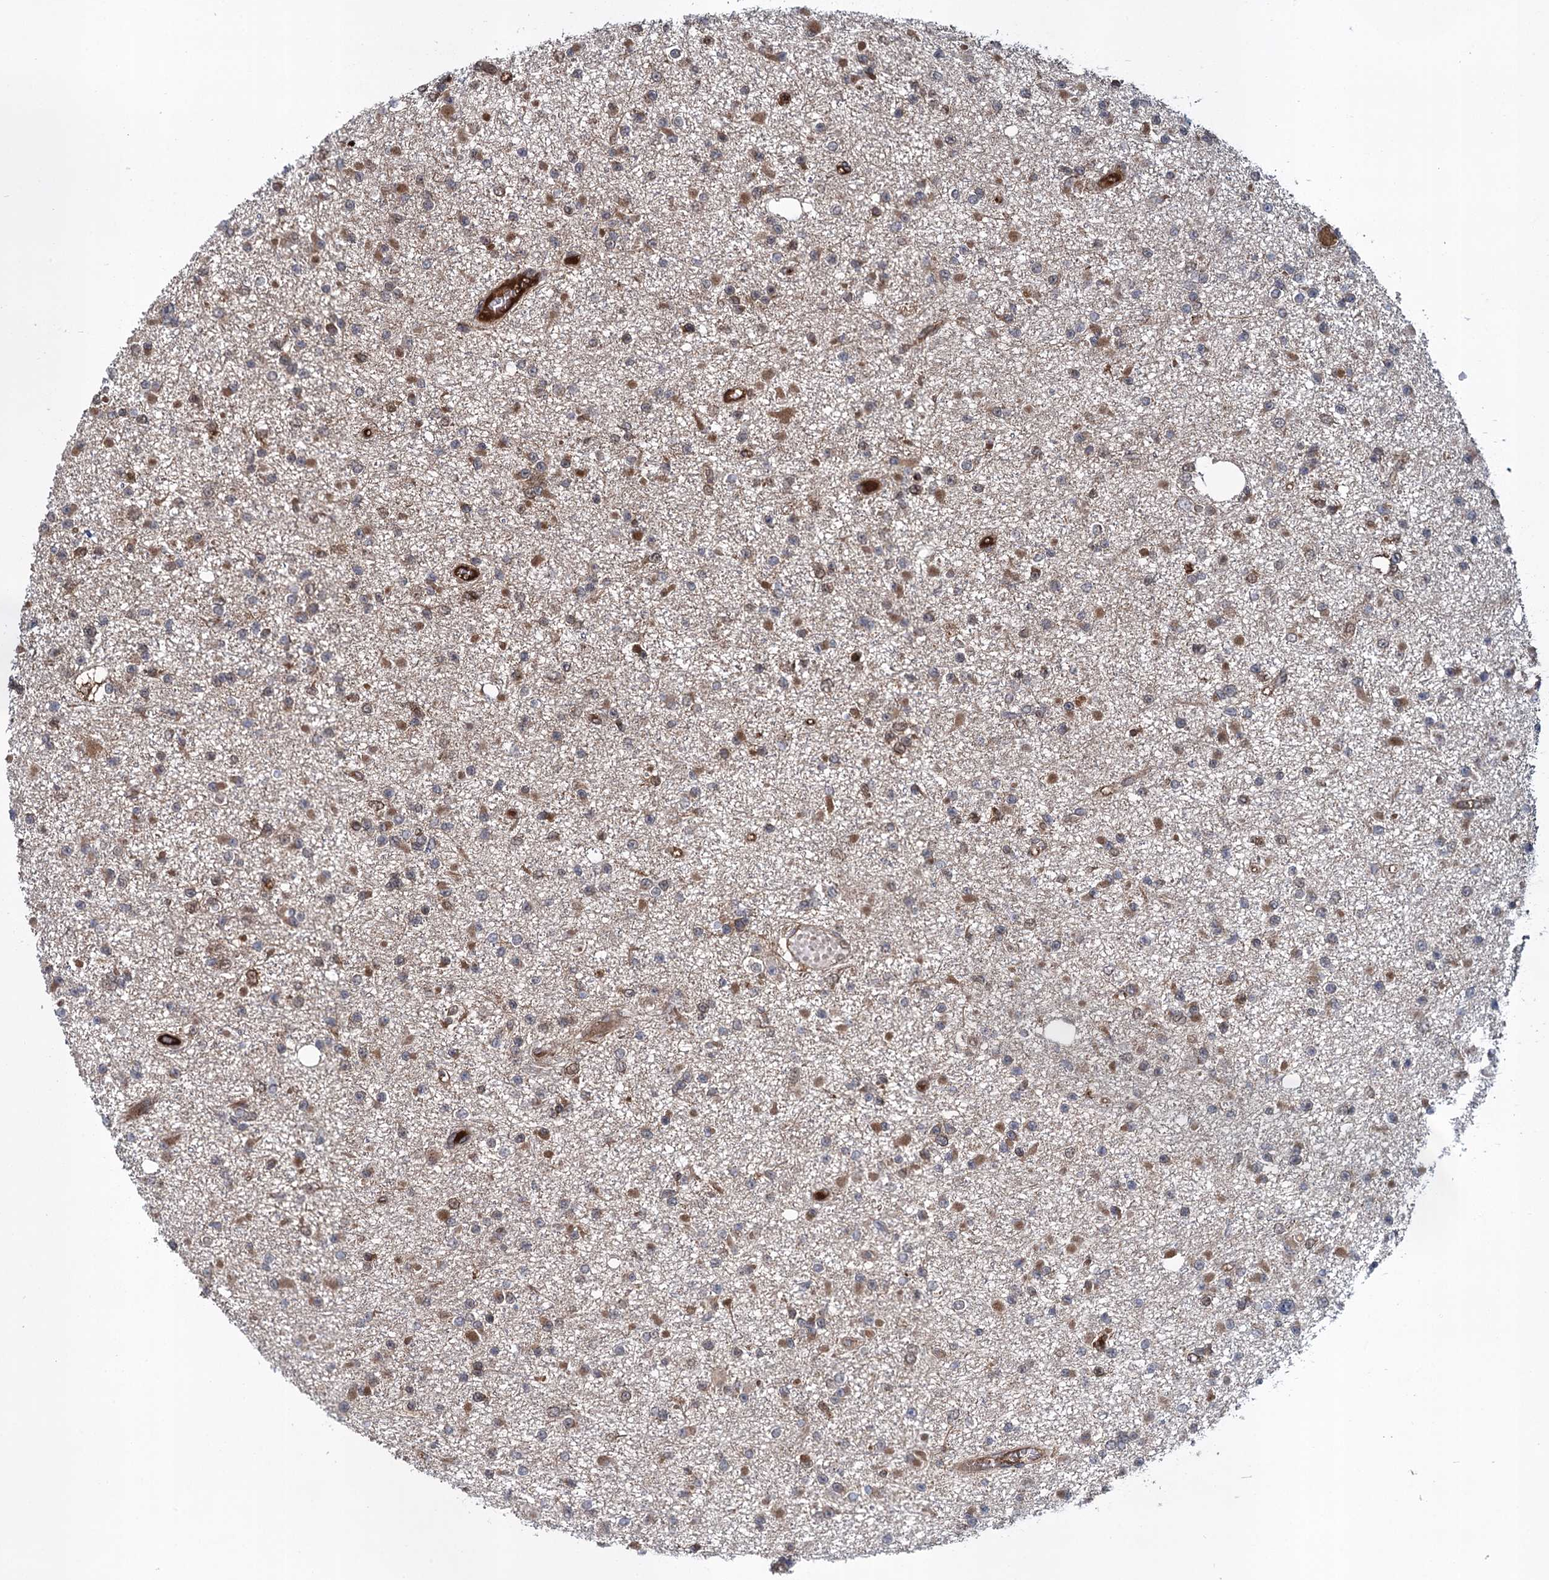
{"staining": {"intensity": "moderate", "quantity": "25%-75%", "location": "cytoplasmic/membranous"}, "tissue": "glioma", "cell_type": "Tumor cells", "image_type": "cancer", "snomed": [{"axis": "morphology", "description": "Glioma, malignant, Low grade"}, {"axis": "topography", "description": "Brain"}], "caption": "Moderate cytoplasmic/membranous protein staining is appreciated in approximately 25%-75% of tumor cells in glioma.", "gene": "GLO1", "patient": {"sex": "female", "age": 22}}